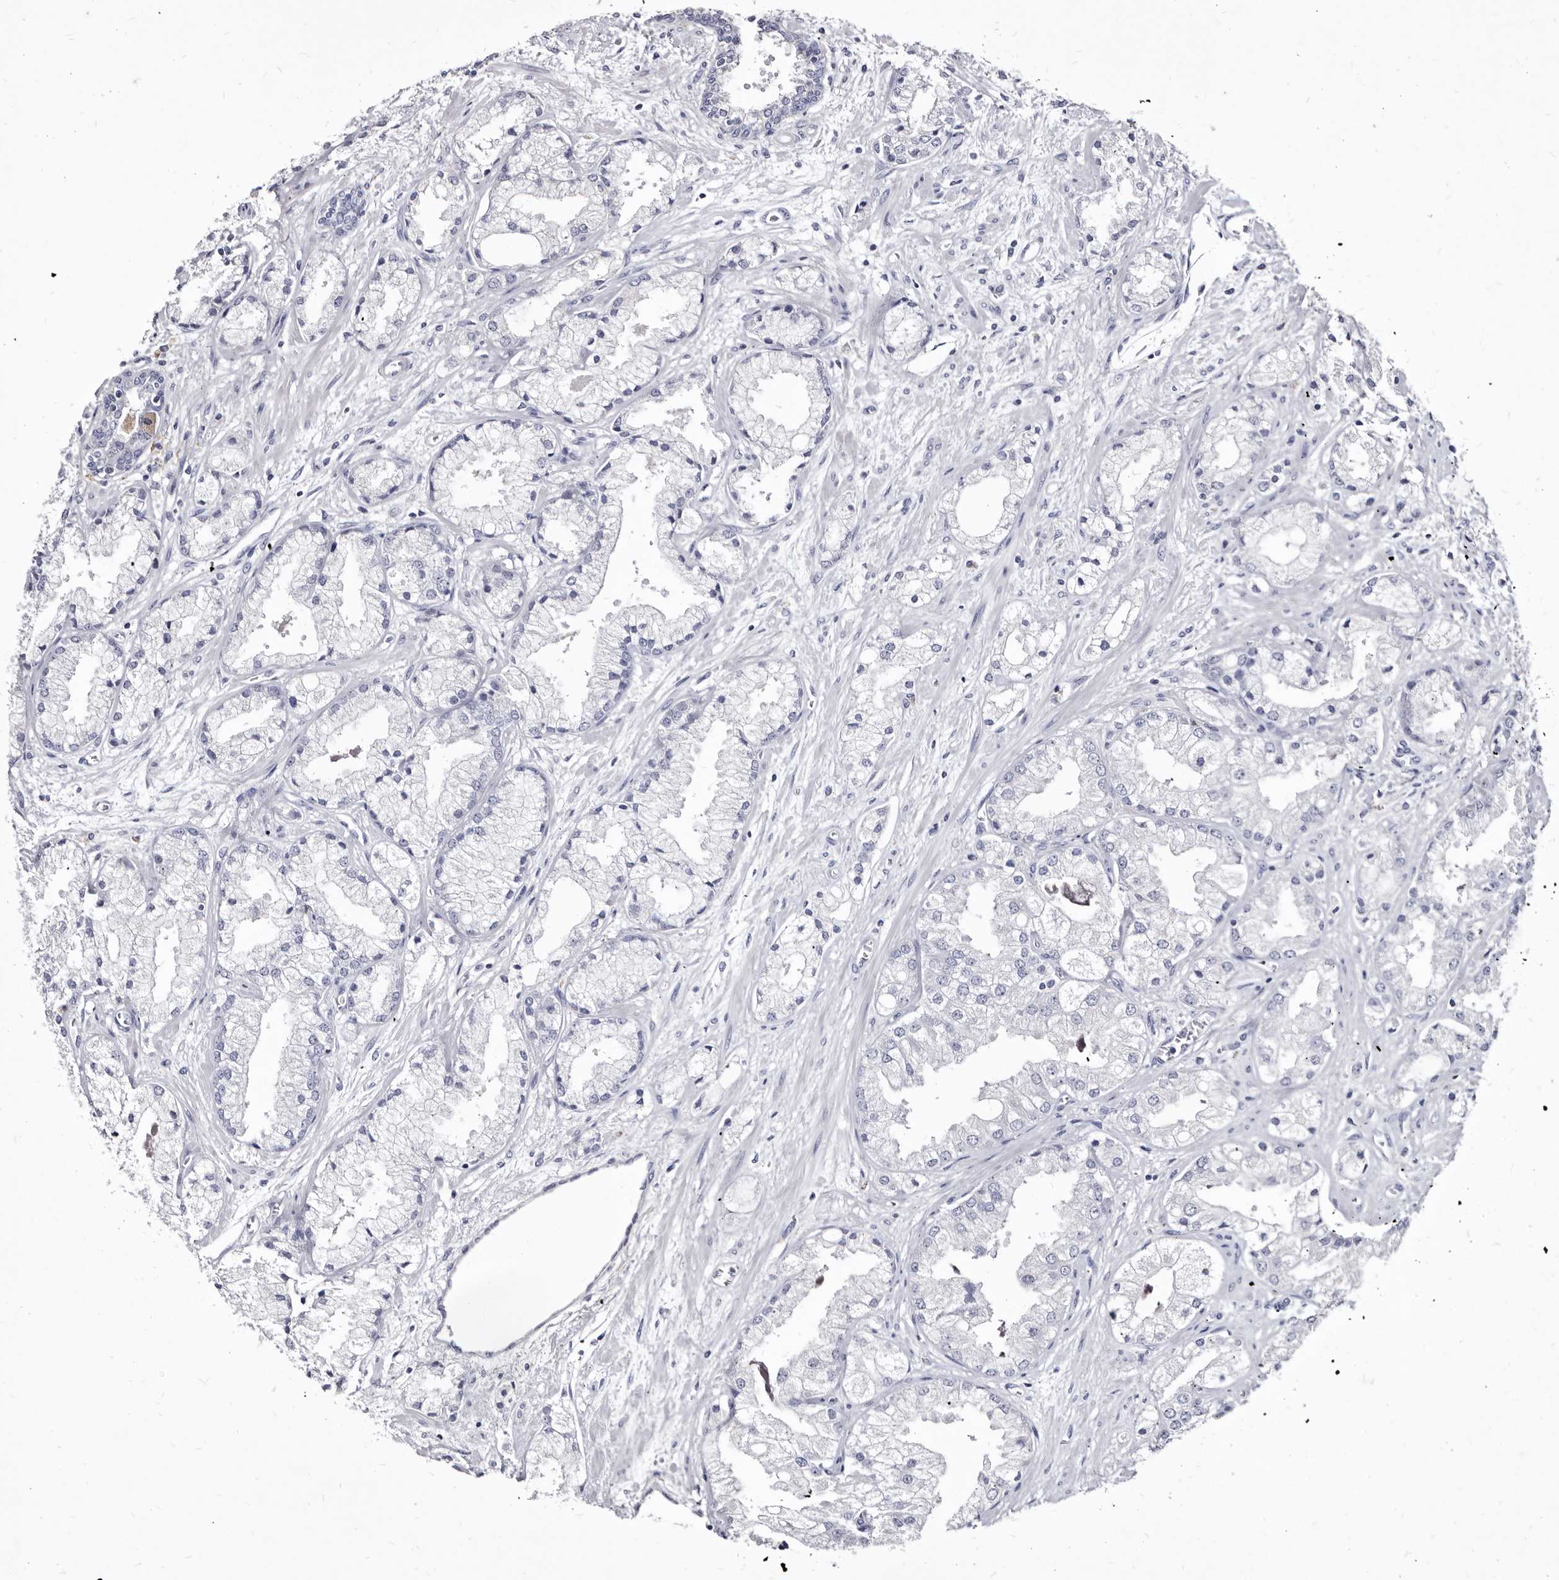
{"staining": {"intensity": "negative", "quantity": "none", "location": "none"}, "tissue": "prostate cancer", "cell_type": "Tumor cells", "image_type": "cancer", "snomed": [{"axis": "morphology", "description": "Adenocarcinoma, High grade"}, {"axis": "topography", "description": "Prostate"}], "caption": "This micrograph is of prostate adenocarcinoma (high-grade) stained with IHC to label a protein in brown with the nuclei are counter-stained blue. There is no staining in tumor cells.", "gene": "SLC39A2", "patient": {"sex": "male", "age": 50}}